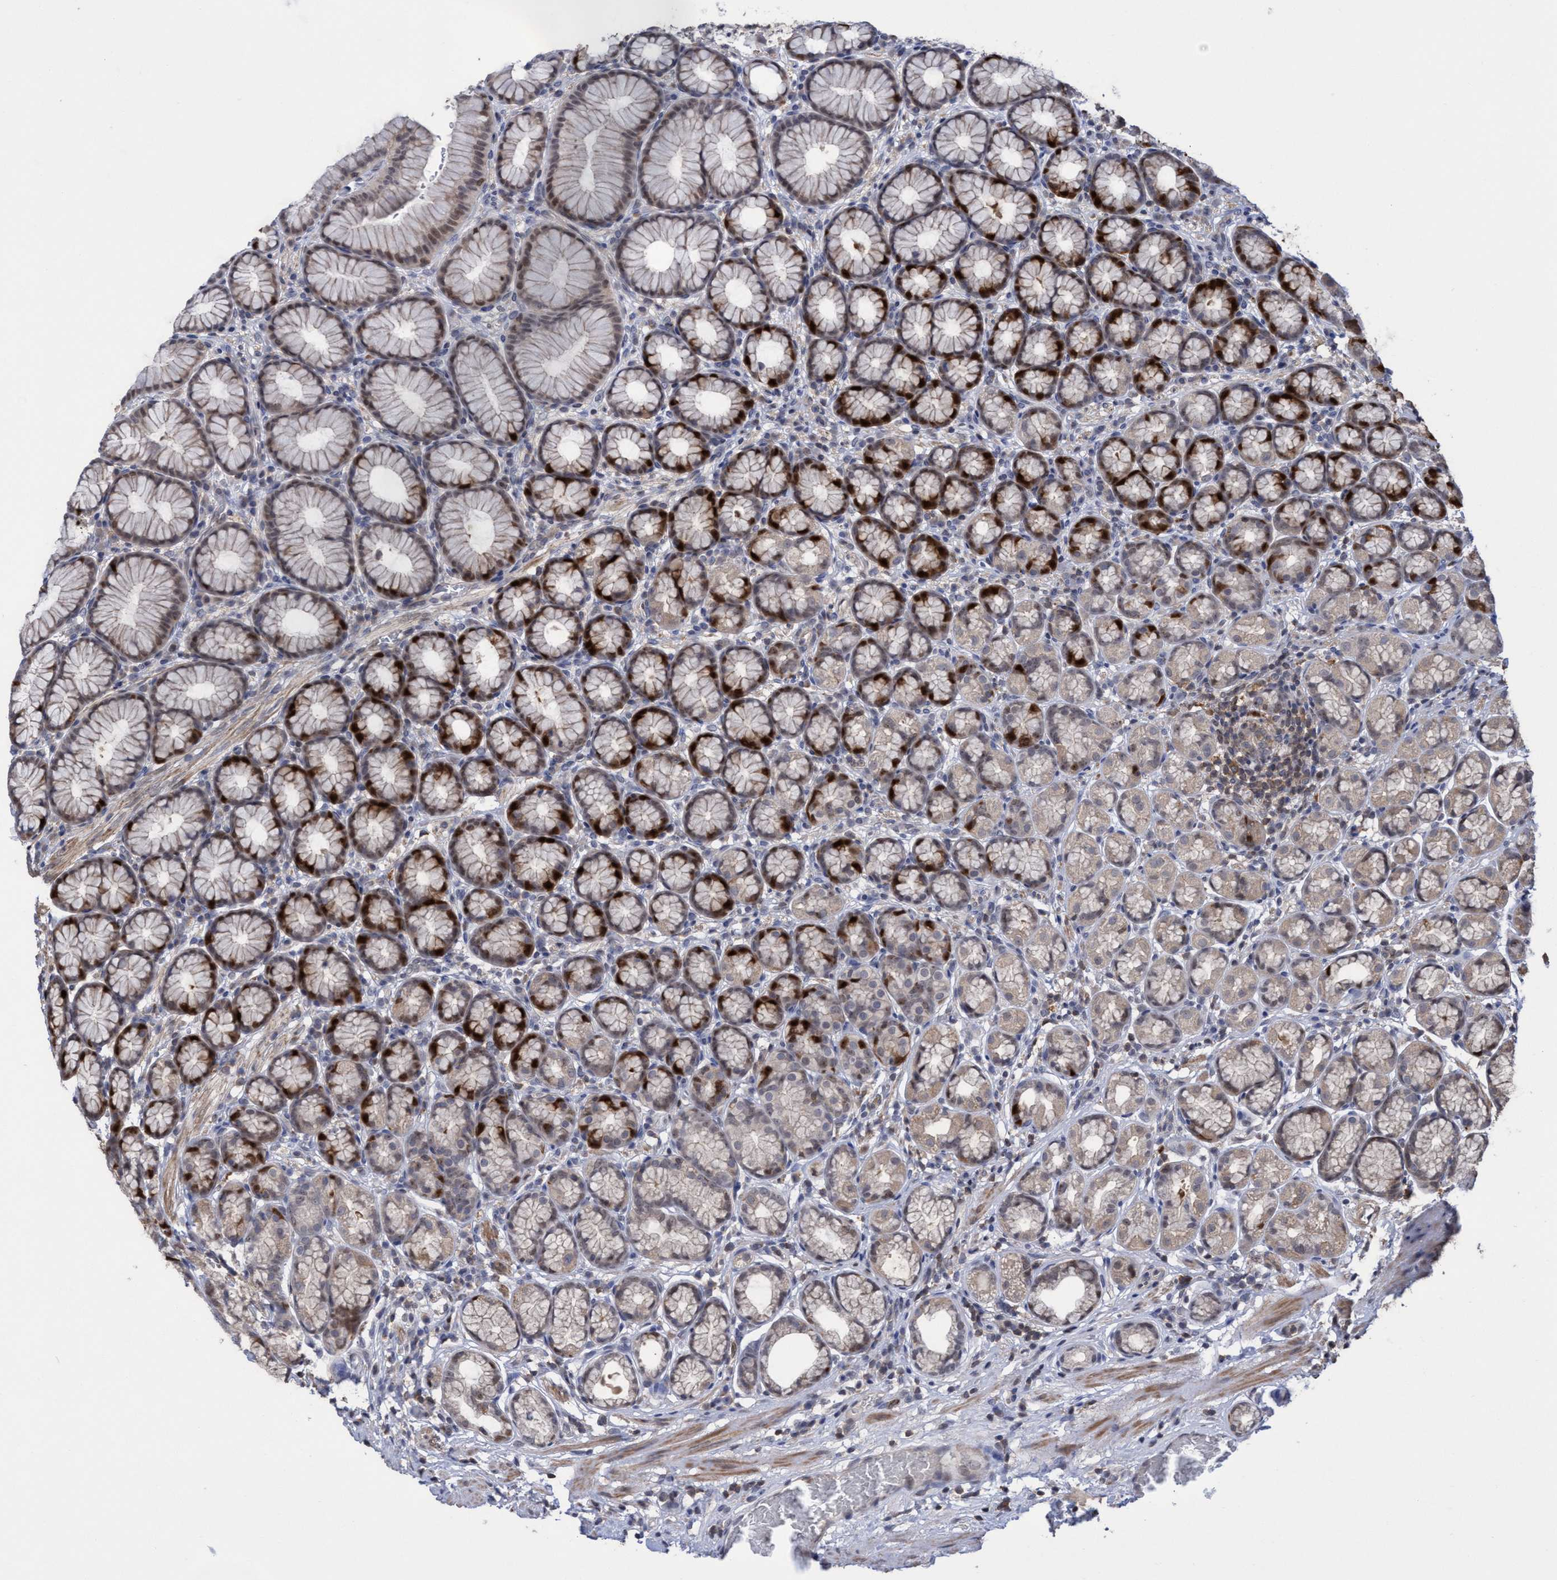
{"staining": {"intensity": "strong", "quantity": "25%-75%", "location": "cytoplasmic/membranous,nuclear"}, "tissue": "stomach", "cell_type": "Glandular cells", "image_type": "normal", "snomed": [{"axis": "morphology", "description": "Normal tissue, NOS"}, {"axis": "topography", "description": "Stomach"}], "caption": "Immunohistochemical staining of normal stomach shows high levels of strong cytoplasmic/membranous,nuclear expression in about 25%-75% of glandular cells.", "gene": "SLBP", "patient": {"sex": "male", "age": 42}}